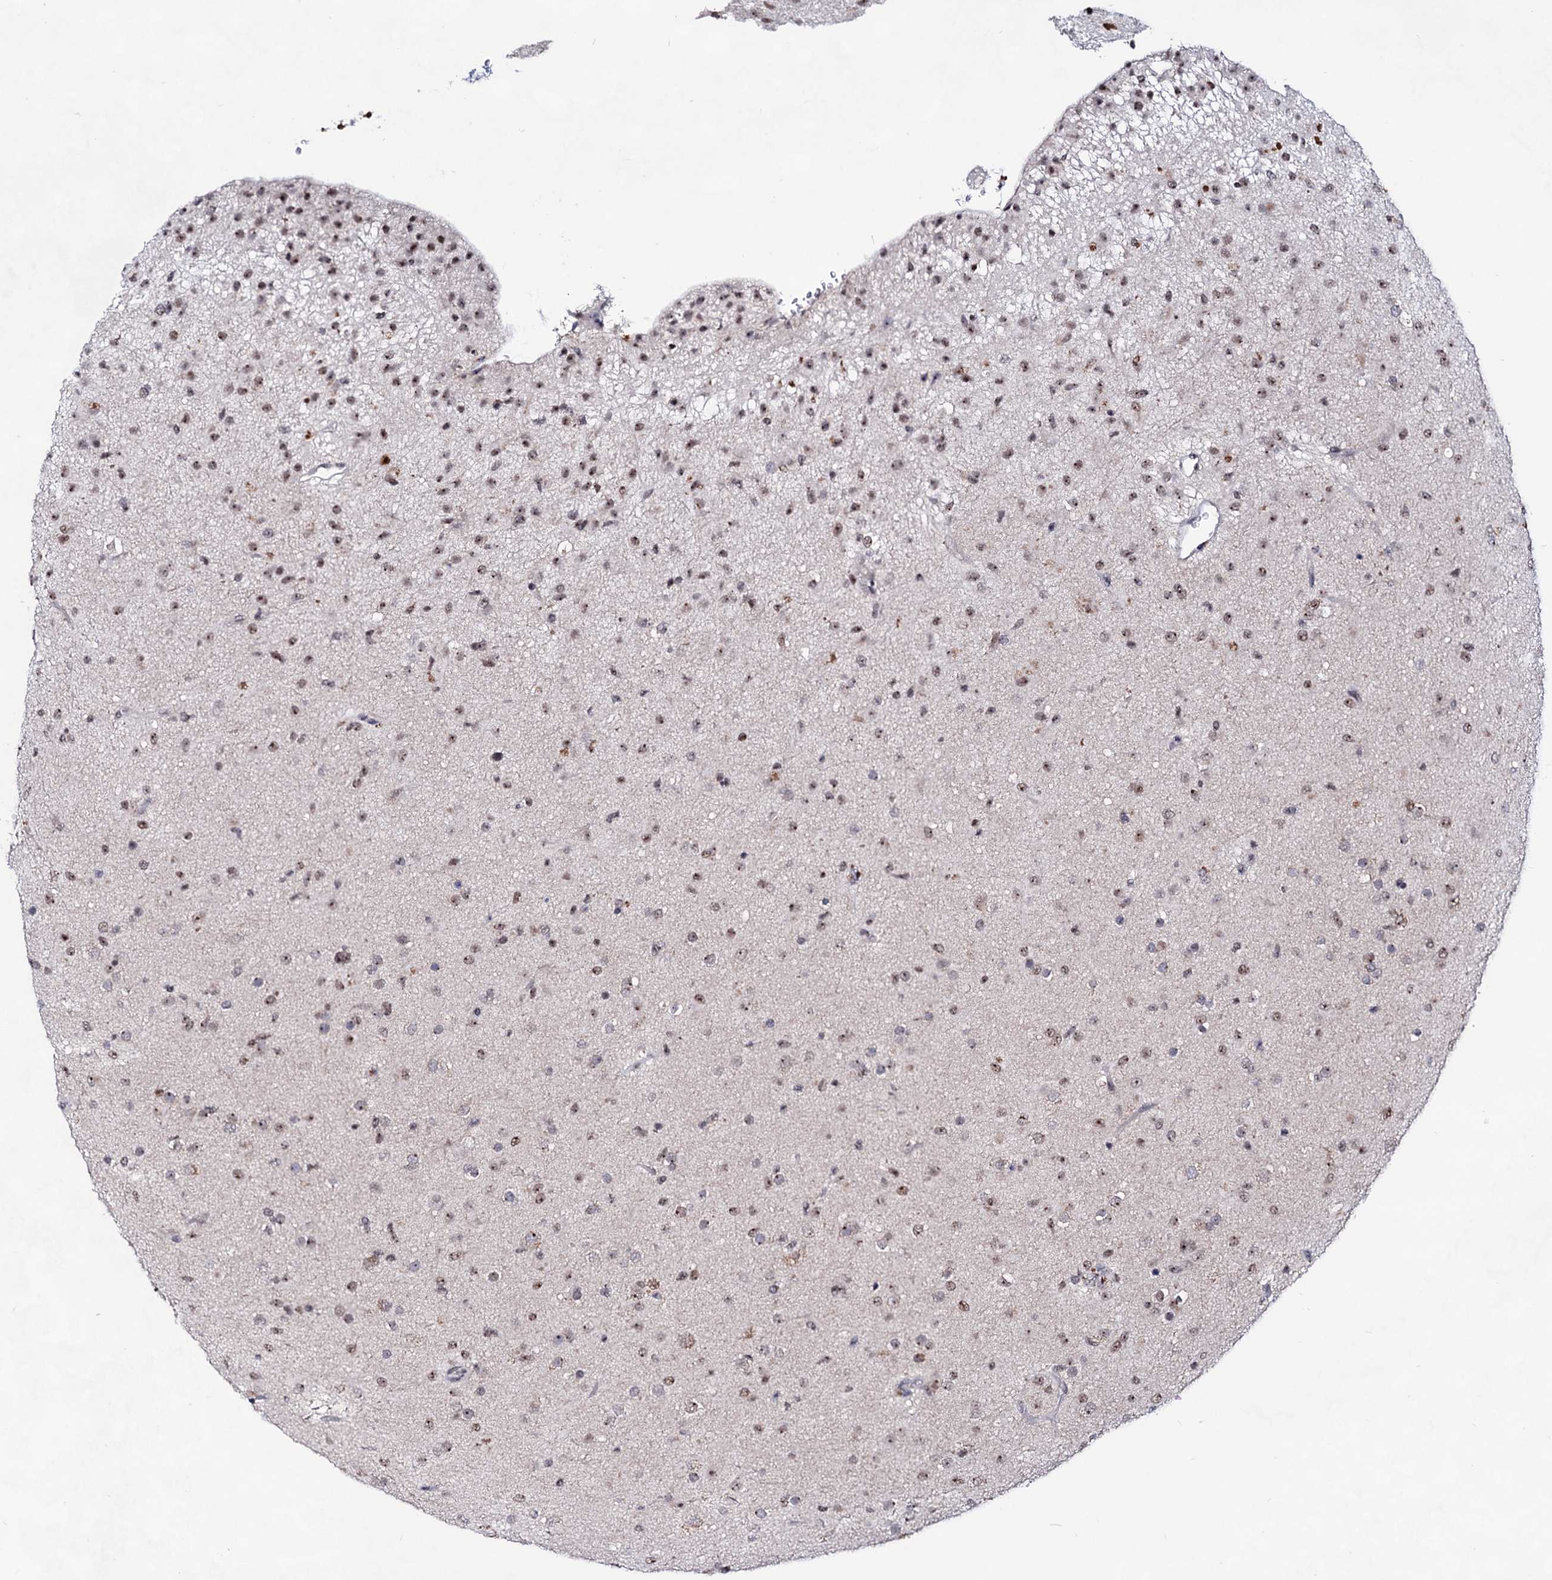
{"staining": {"intensity": "moderate", "quantity": ">75%", "location": "nuclear"}, "tissue": "glioma", "cell_type": "Tumor cells", "image_type": "cancer", "snomed": [{"axis": "morphology", "description": "Glioma, malignant, Low grade"}, {"axis": "topography", "description": "Brain"}], "caption": "This photomicrograph exhibits immunohistochemistry (IHC) staining of malignant glioma (low-grade), with medium moderate nuclear expression in about >75% of tumor cells.", "gene": "EXOSC10", "patient": {"sex": "male", "age": 65}}